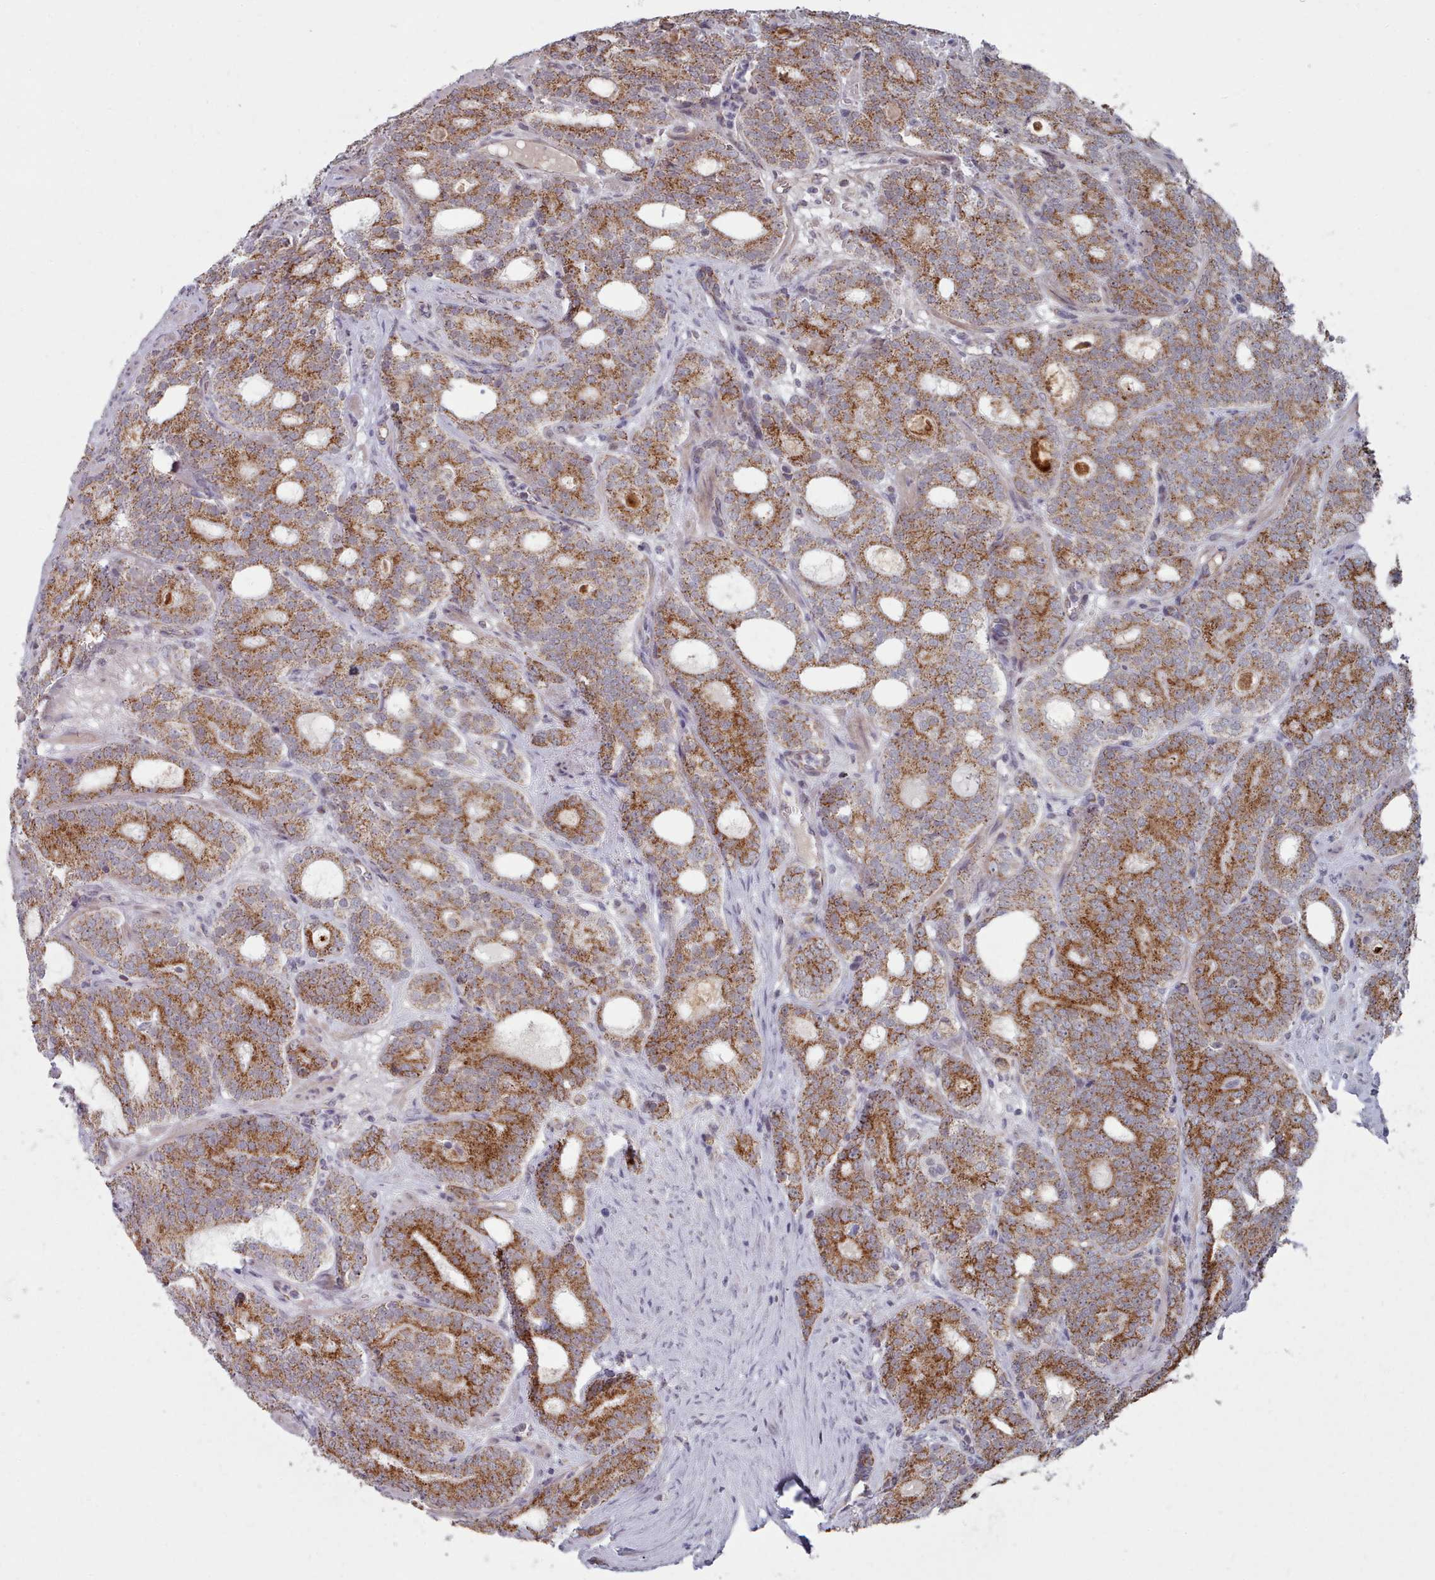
{"staining": {"intensity": "strong", "quantity": ">75%", "location": "cytoplasmic/membranous"}, "tissue": "prostate cancer", "cell_type": "Tumor cells", "image_type": "cancer", "snomed": [{"axis": "morphology", "description": "Adenocarcinoma, High grade"}, {"axis": "topography", "description": "Prostate"}], "caption": "Human prostate cancer stained for a protein (brown) reveals strong cytoplasmic/membranous positive expression in approximately >75% of tumor cells.", "gene": "TRARG1", "patient": {"sex": "male", "age": 64}}